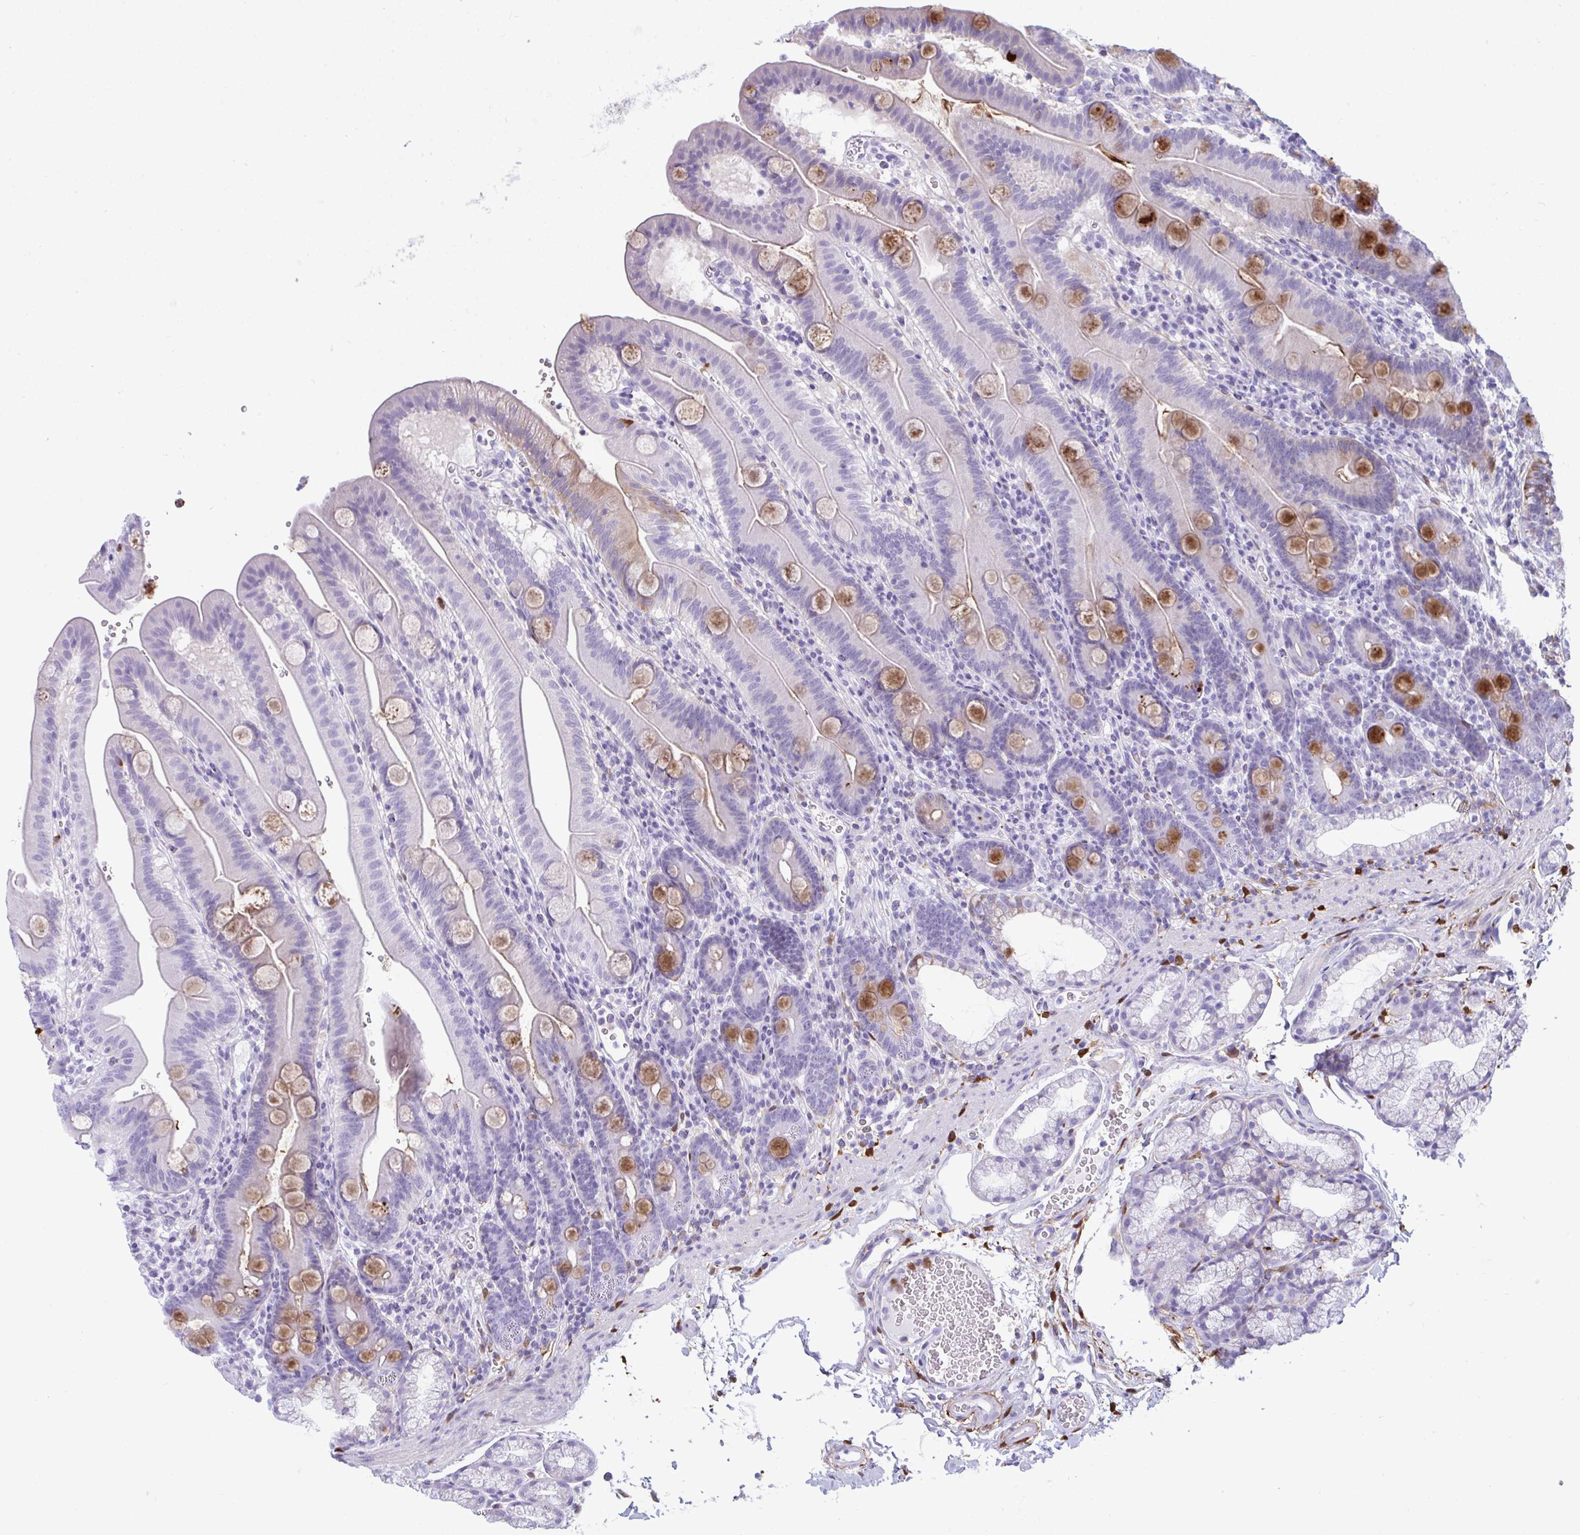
{"staining": {"intensity": "strong", "quantity": "<25%", "location": "cytoplasmic/membranous"}, "tissue": "duodenum", "cell_type": "Glandular cells", "image_type": "normal", "snomed": [{"axis": "morphology", "description": "Normal tissue, NOS"}, {"axis": "topography", "description": "Duodenum"}], "caption": "Protein expression analysis of benign duodenum shows strong cytoplasmic/membranous expression in approximately <25% of glandular cells.", "gene": "ARHGAP42", "patient": {"sex": "male", "age": 59}}